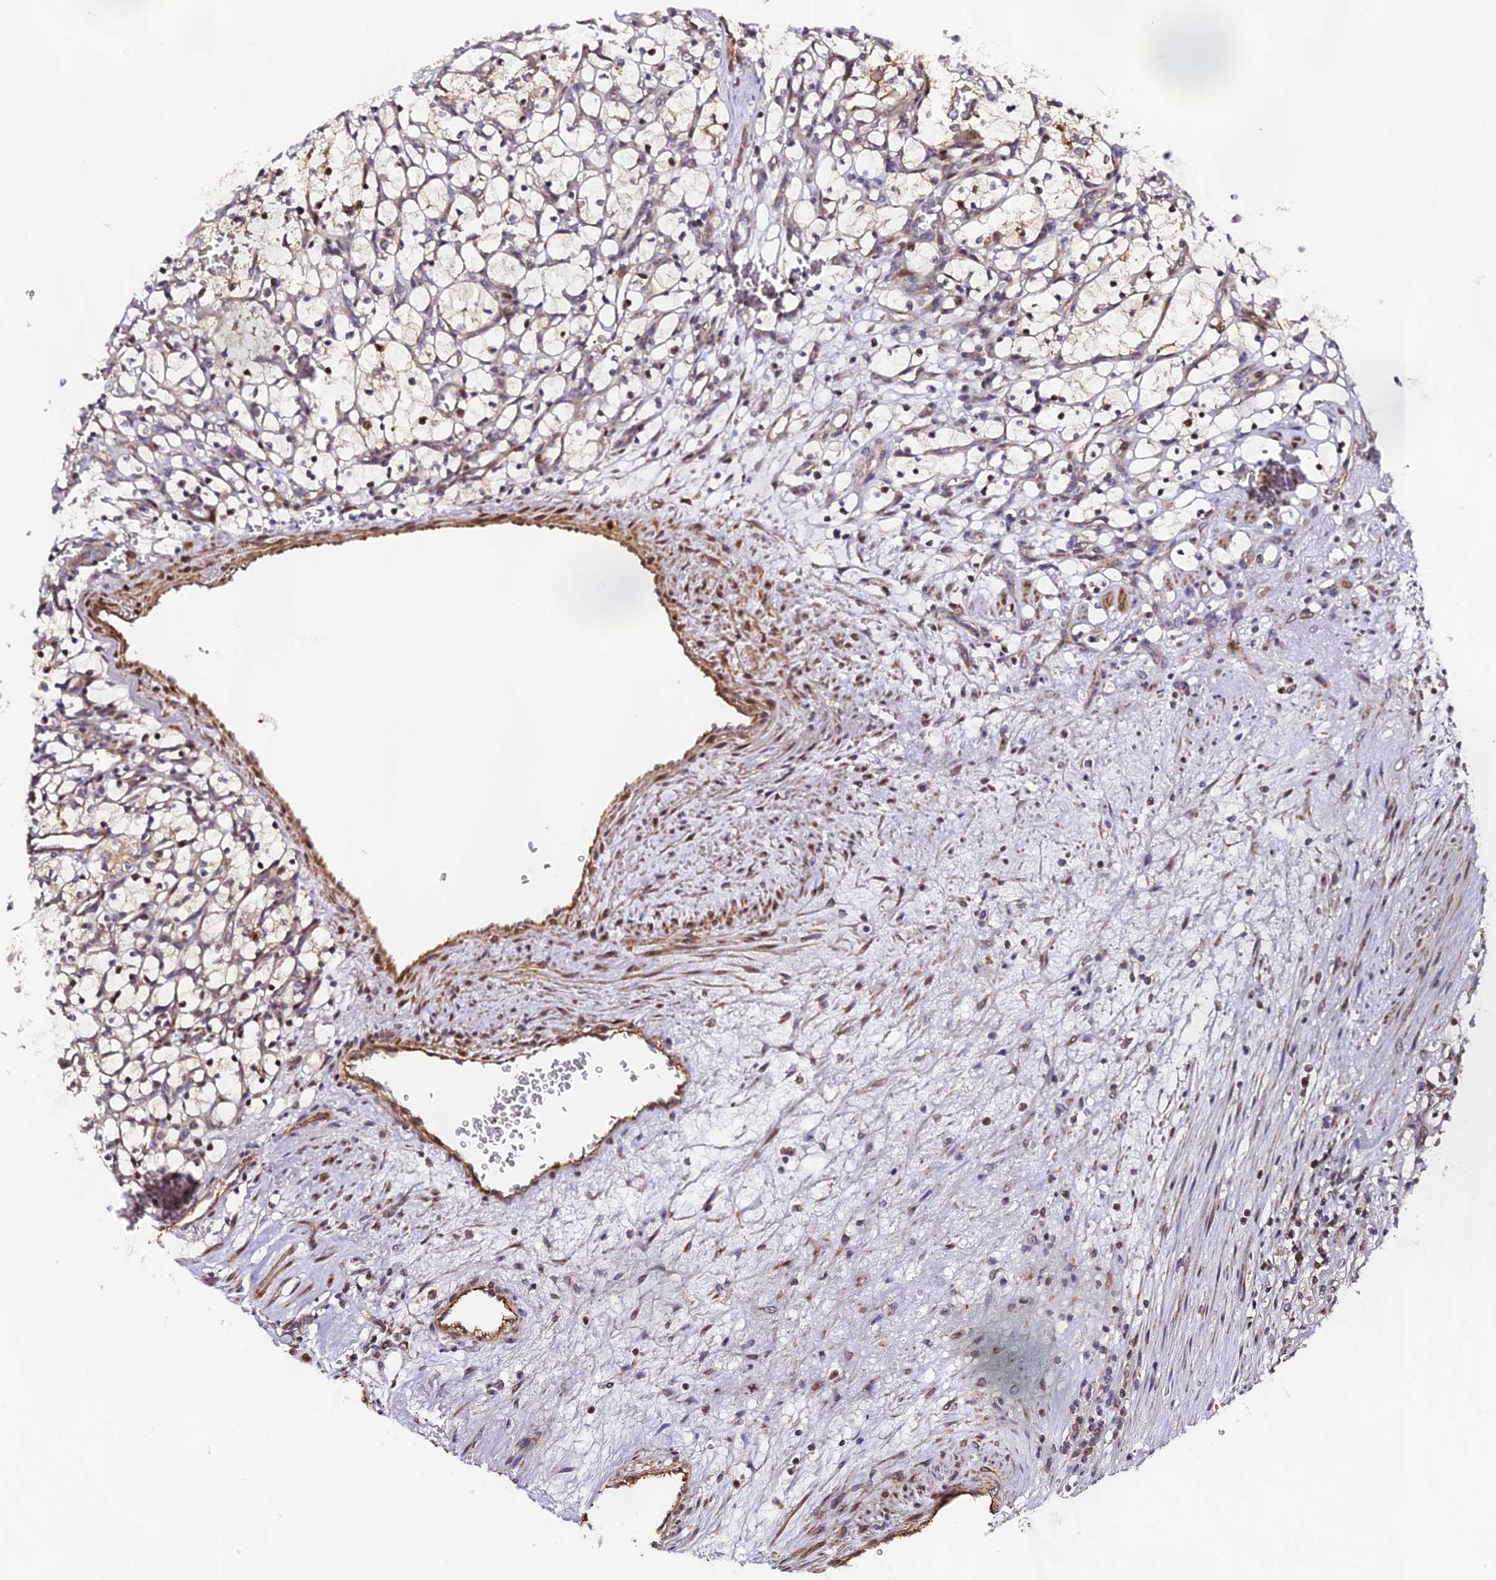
{"staining": {"intensity": "moderate", "quantity": "<25%", "location": "nuclear"}, "tissue": "renal cancer", "cell_type": "Tumor cells", "image_type": "cancer", "snomed": [{"axis": "morphology", "description": "Adenocarcinoma, NOS"}, {"axis": "topography", "description": "Kidney"}], "caption": "IHC (DAB) staining of human adenocarcinoma (renal) reveals moderate nuclear protein positivity in about <25% of tumor cells. The staining was performed using DAB (3,3'-diaminobenzidine), with brown indicating positive protein expression. Nuclei are stained blue with hematoxylin.", "gene": "RAB28", "patient": {"sex": "female", "age": 69}}